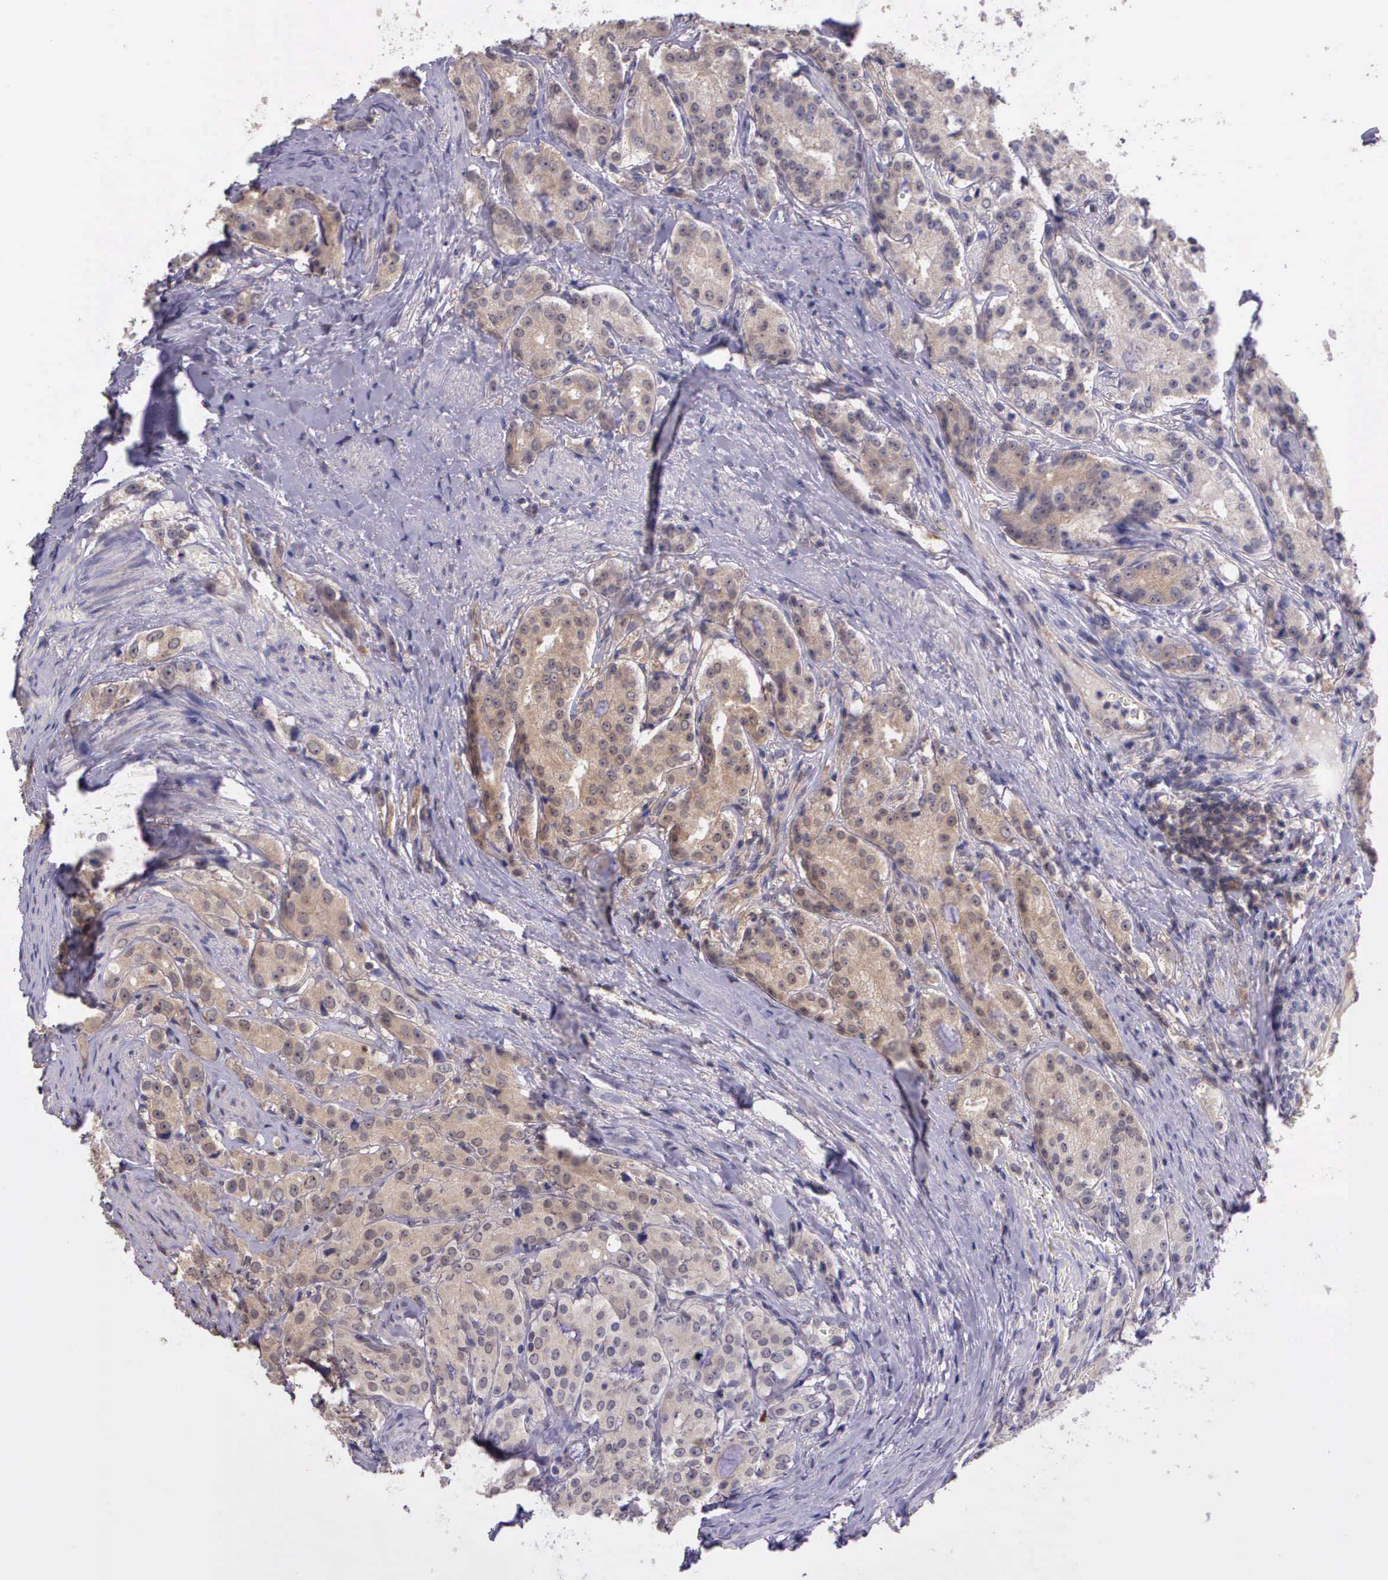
{"staining": {"intensity": "weak", "quantity": ">75%", "location": "cytoplasmic/membranous"}, "tissue": "prostate cancer", "cell_type": "Tumor cells", "image_type": "cancer", "snomed": [{"axis": "morphology", "description": "Adenocarcinoma, Medium grade"}, {"axis": "topography", "description": "Prostate"}], "caption": "Weak cytoplasmic/membranous protein staining is appreciated in about >75% of tumor cells in prostate cancer.", "gene": "IGBP1", "patient": {"sex": "male", "age": 72}}